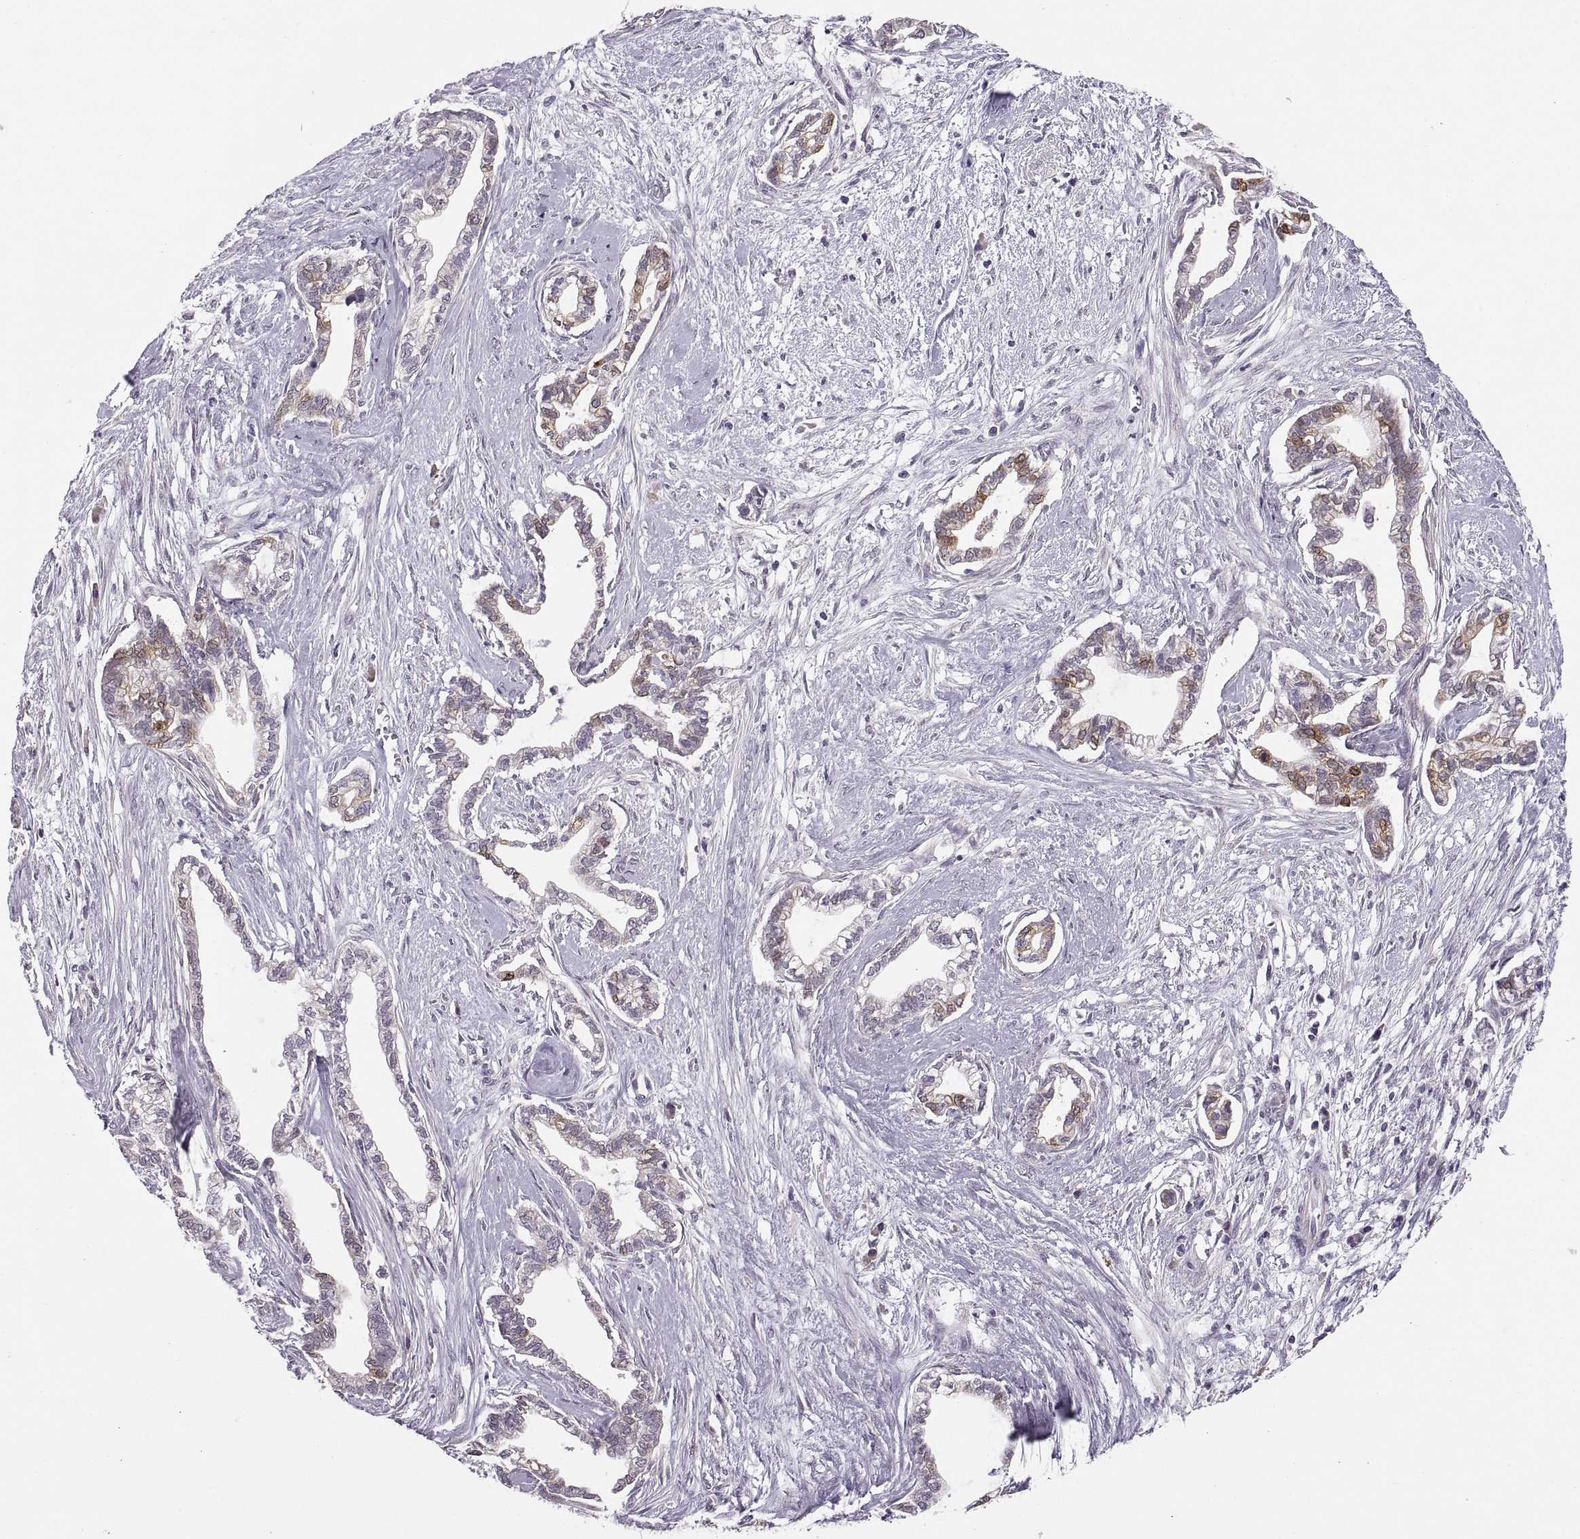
{"staining": {"intensity": "strong", "quantity": "<25%", "location": "cytoplasmic/membranous"}, "tissue": "cervical cancer", "cell_type": "Tumor cells", "image_type": "cancer", "snomed": [{"axis": "morphology", "description": "Adenocarcinoma, NOS"}, {"axis": "topography", "description": "Cervix"}], "caption": "A brown stain highlights strong cytoplasmic/membranous positivity of a protein in cervical cancer (adenocarcinoma) tumor cells.", "gene": "HMGCR", "patient": {"sex": "female", "age": 62}}